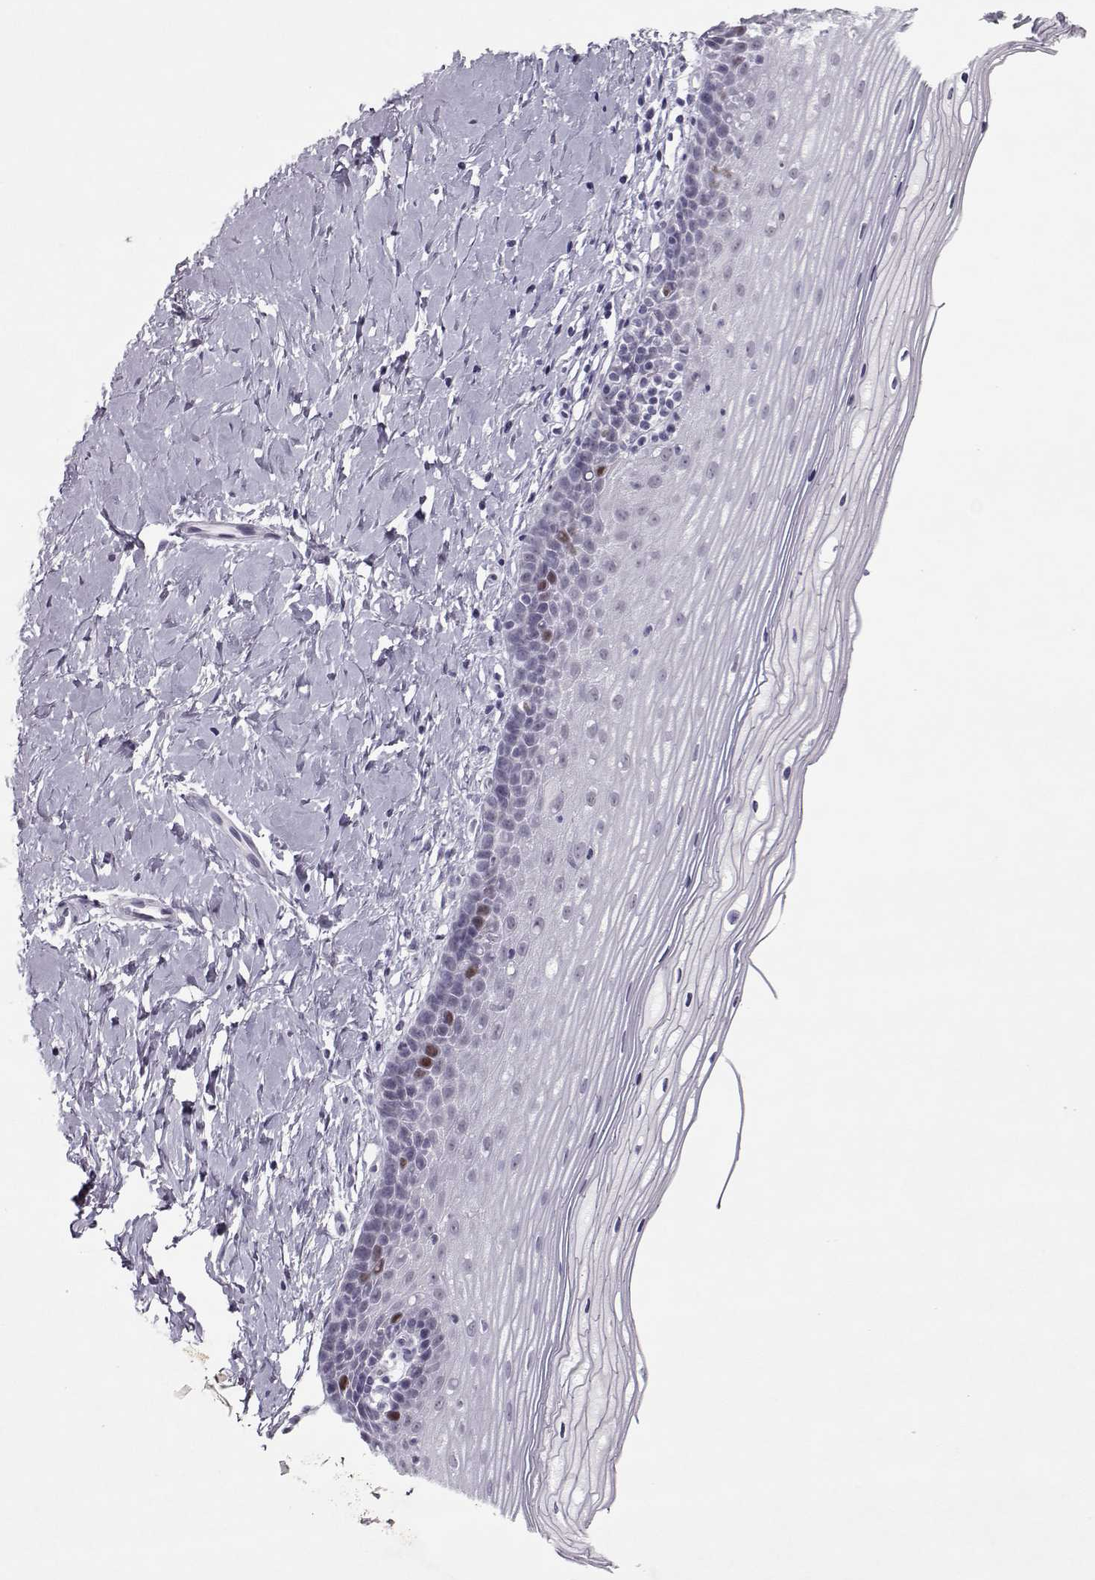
{"staining": {"intensity": "negative", "quantity": "none", "location": "none"}, "tissue": "cervix", "cell_type": "Glandular cells", "image_type": "normal", "snomed": [{"axis": "morphology", "description": "Normal tissue, NOS"}, {"axis": "topography", "description": "Cervix"}], "caption": "DAB immunohistochemical staining of normal cervix exhibits no significant expression in glandular cells.", "gene": "SGO1", "patient": {"sex": "female", "age": 37}}